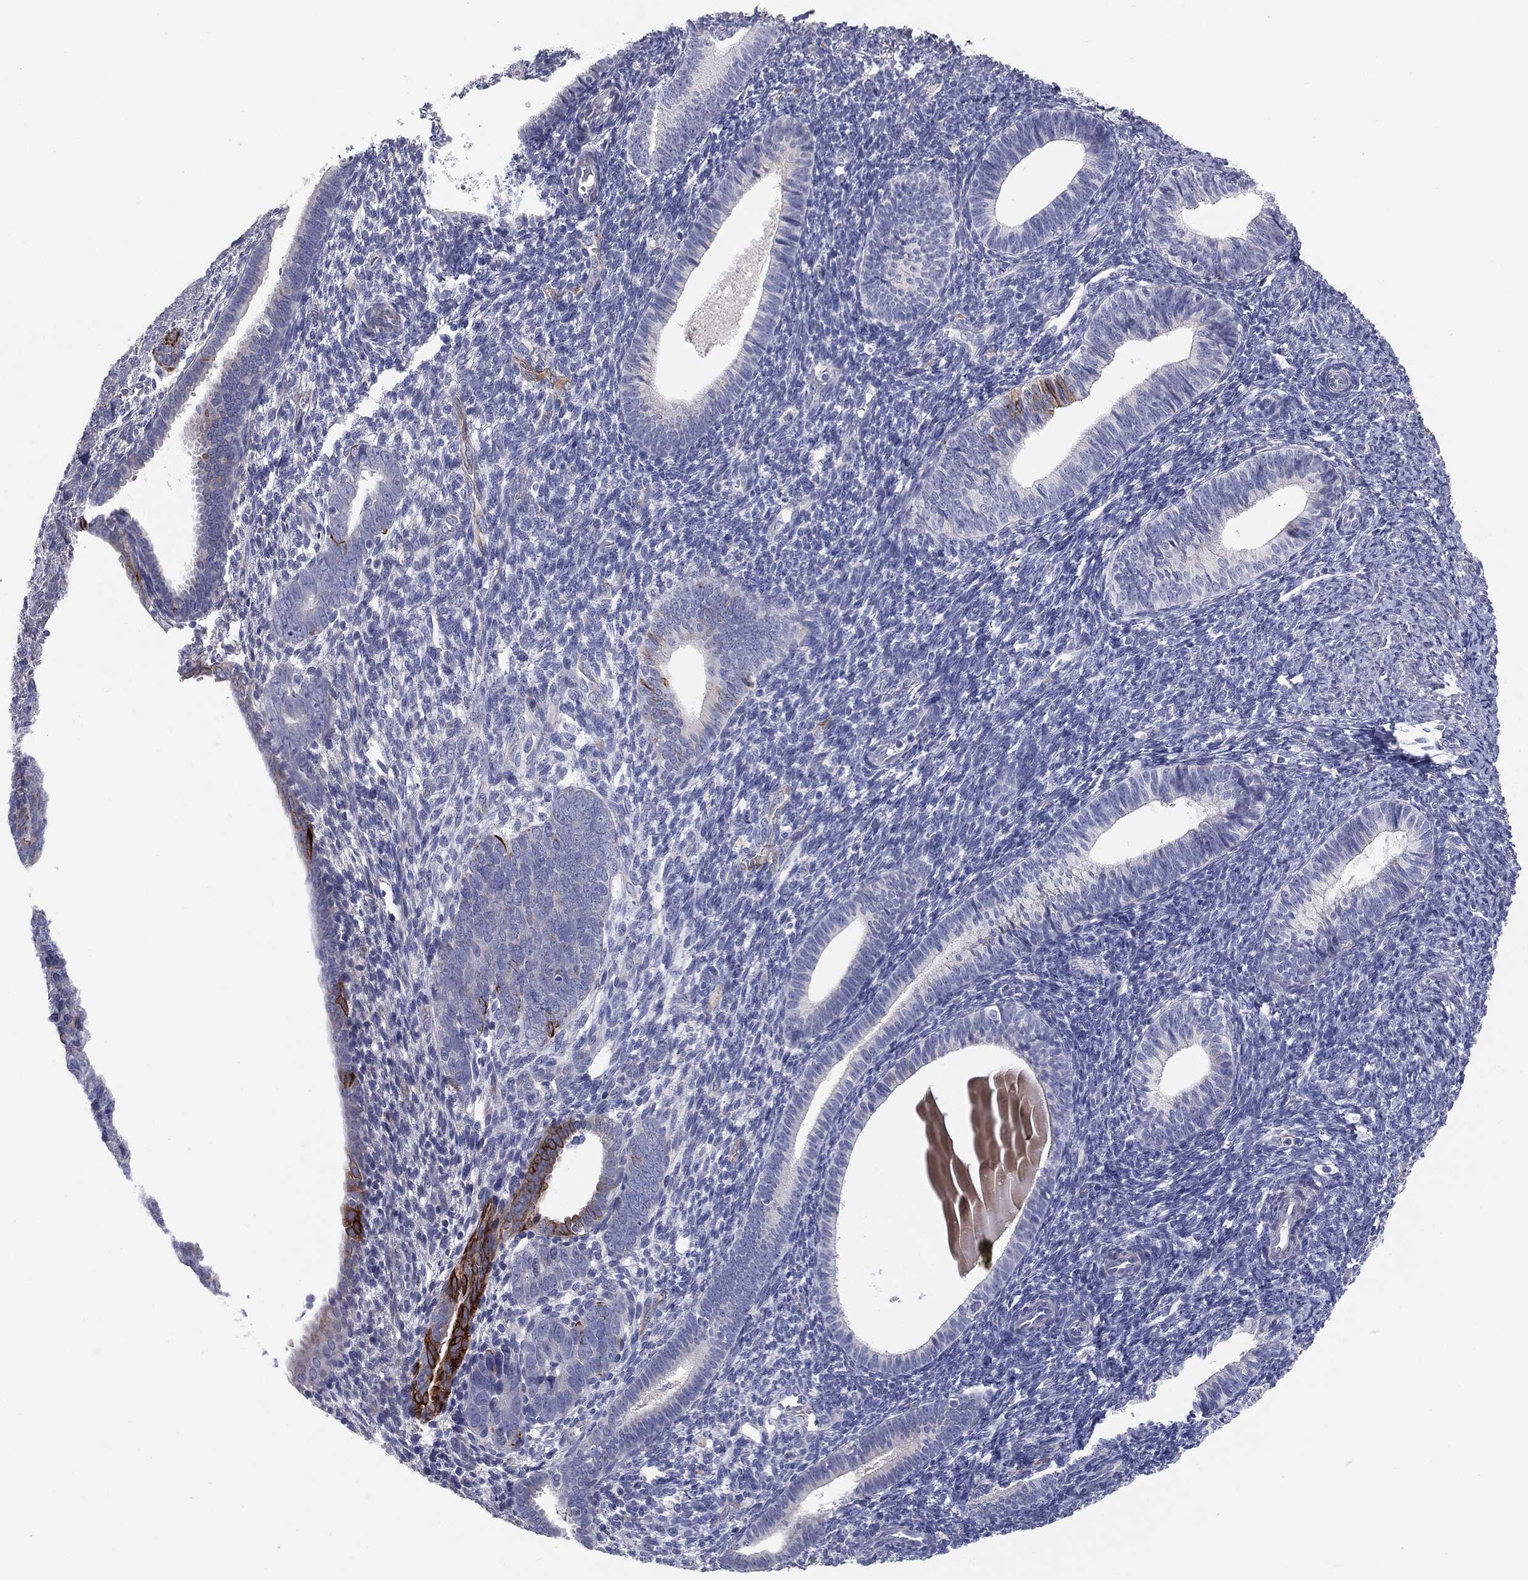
{"staining": {"intensity": "negative", "quantity": "none", "location": "none"}, "tissue": "endometrial cancer", "cell_type": "Tumor cells", "image_type": "cancer", "snomed": [{"axis": "morphology", "description": "Adenocarcinoma, NOS"}, {"axis": "topography", "description": "Endometrium"}], "caption": "The image demonstrates no staining of tumor cells in adenocarcinoma (endometrial).", "gene": "KRT5", "patient": {"sex": "female", "age": 82}}